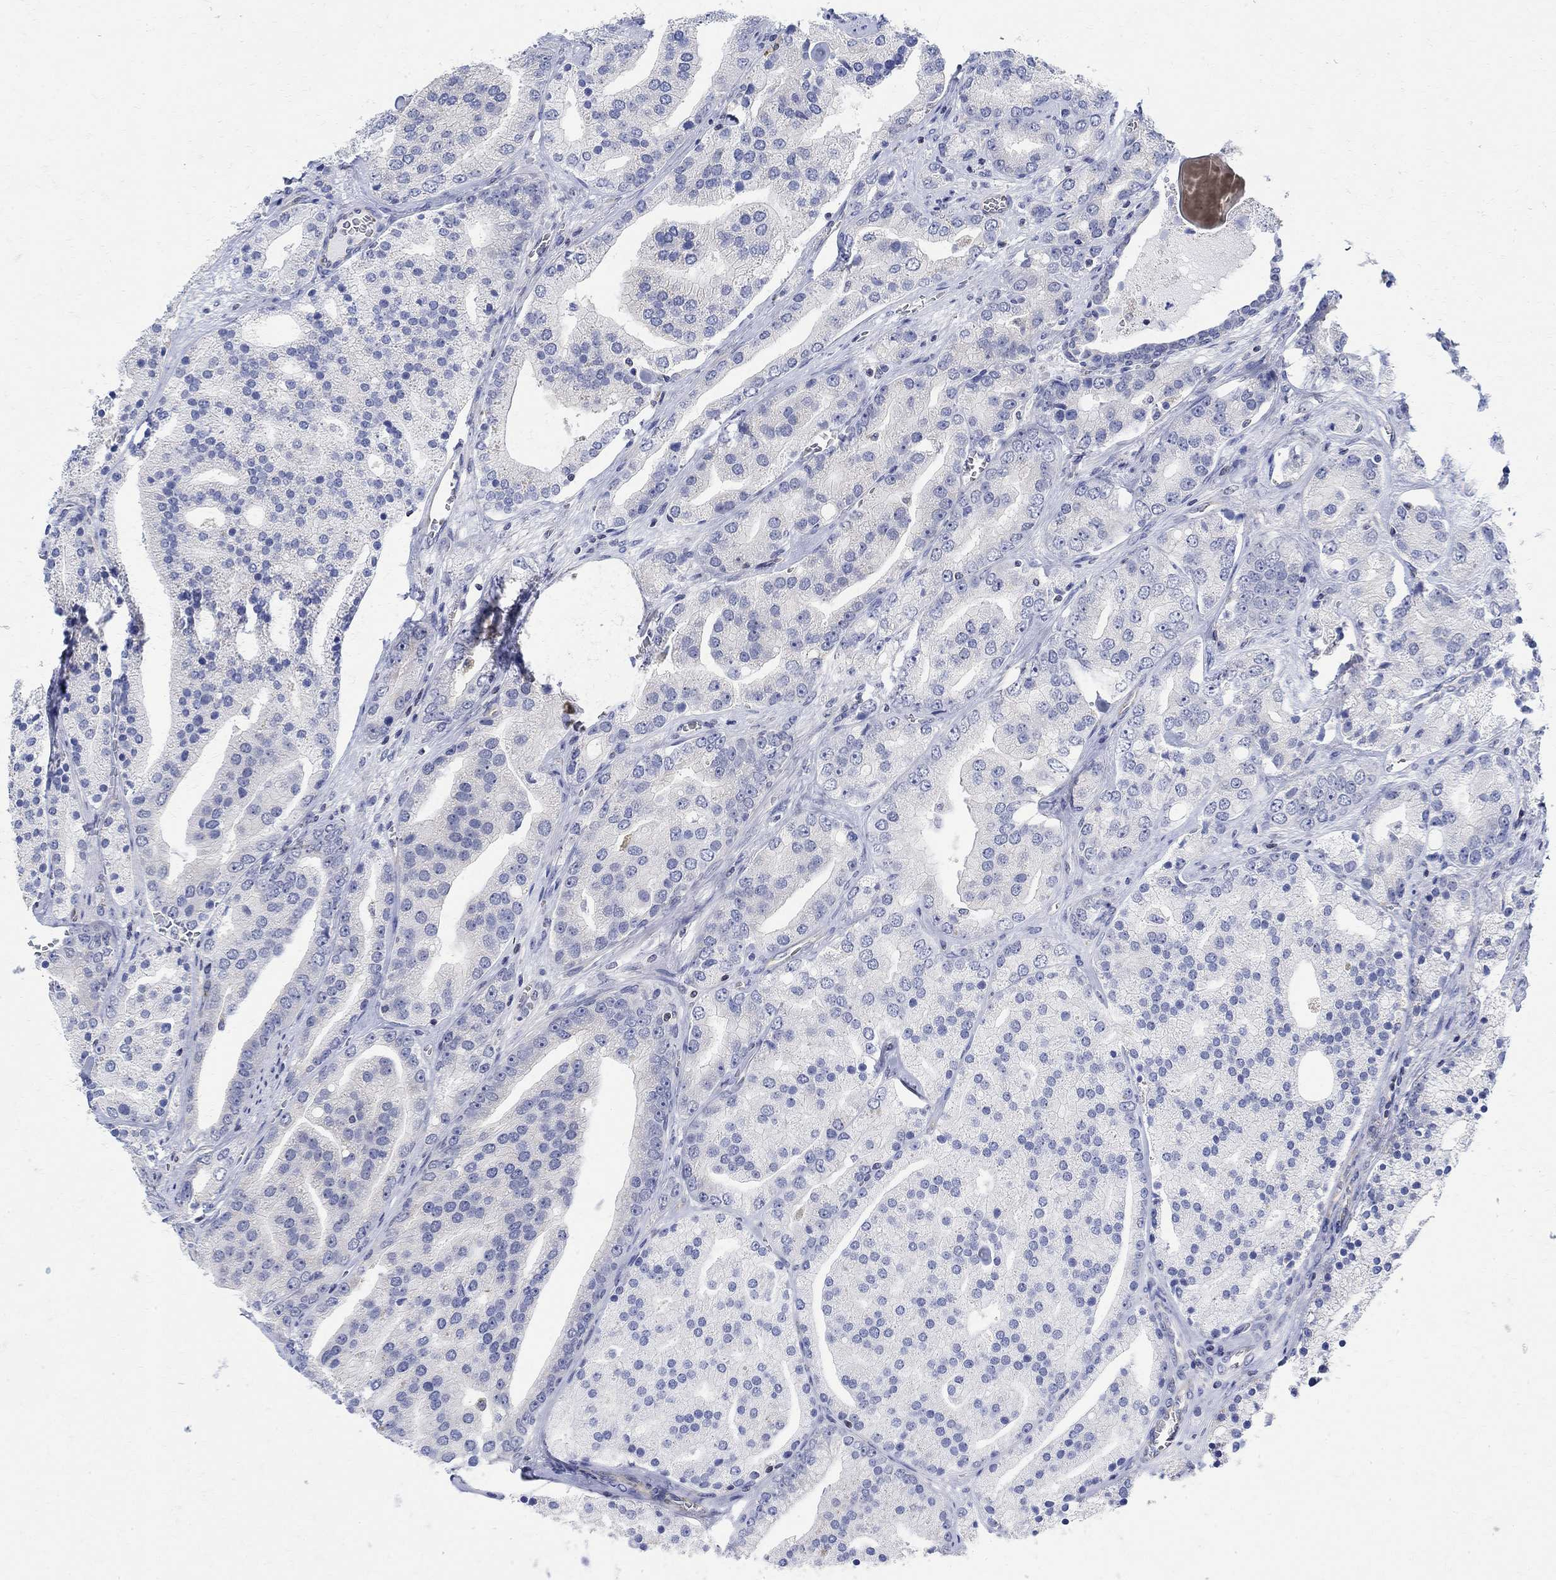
{"staining": {"intensity": "negative", "quantity": "none", "location": "none"}, "tissue": "prostate cancer", "cell_type": "Tumor cells", "image_type": "cancer", "snomed": [{"axis": "morphology", "description": "Adenocarcinoma, NOS"}, {"axis": "topography", "description": "Prostate"}], "caption": "High power microscopy photomicrograph of an immunohistochemistry (IHC) image of prostate cancer (adenocarcinoma), revealing no significant staining in tumor cells.", "gene": "PHF21B", "patient": {"sex": "male", "age": 69}}